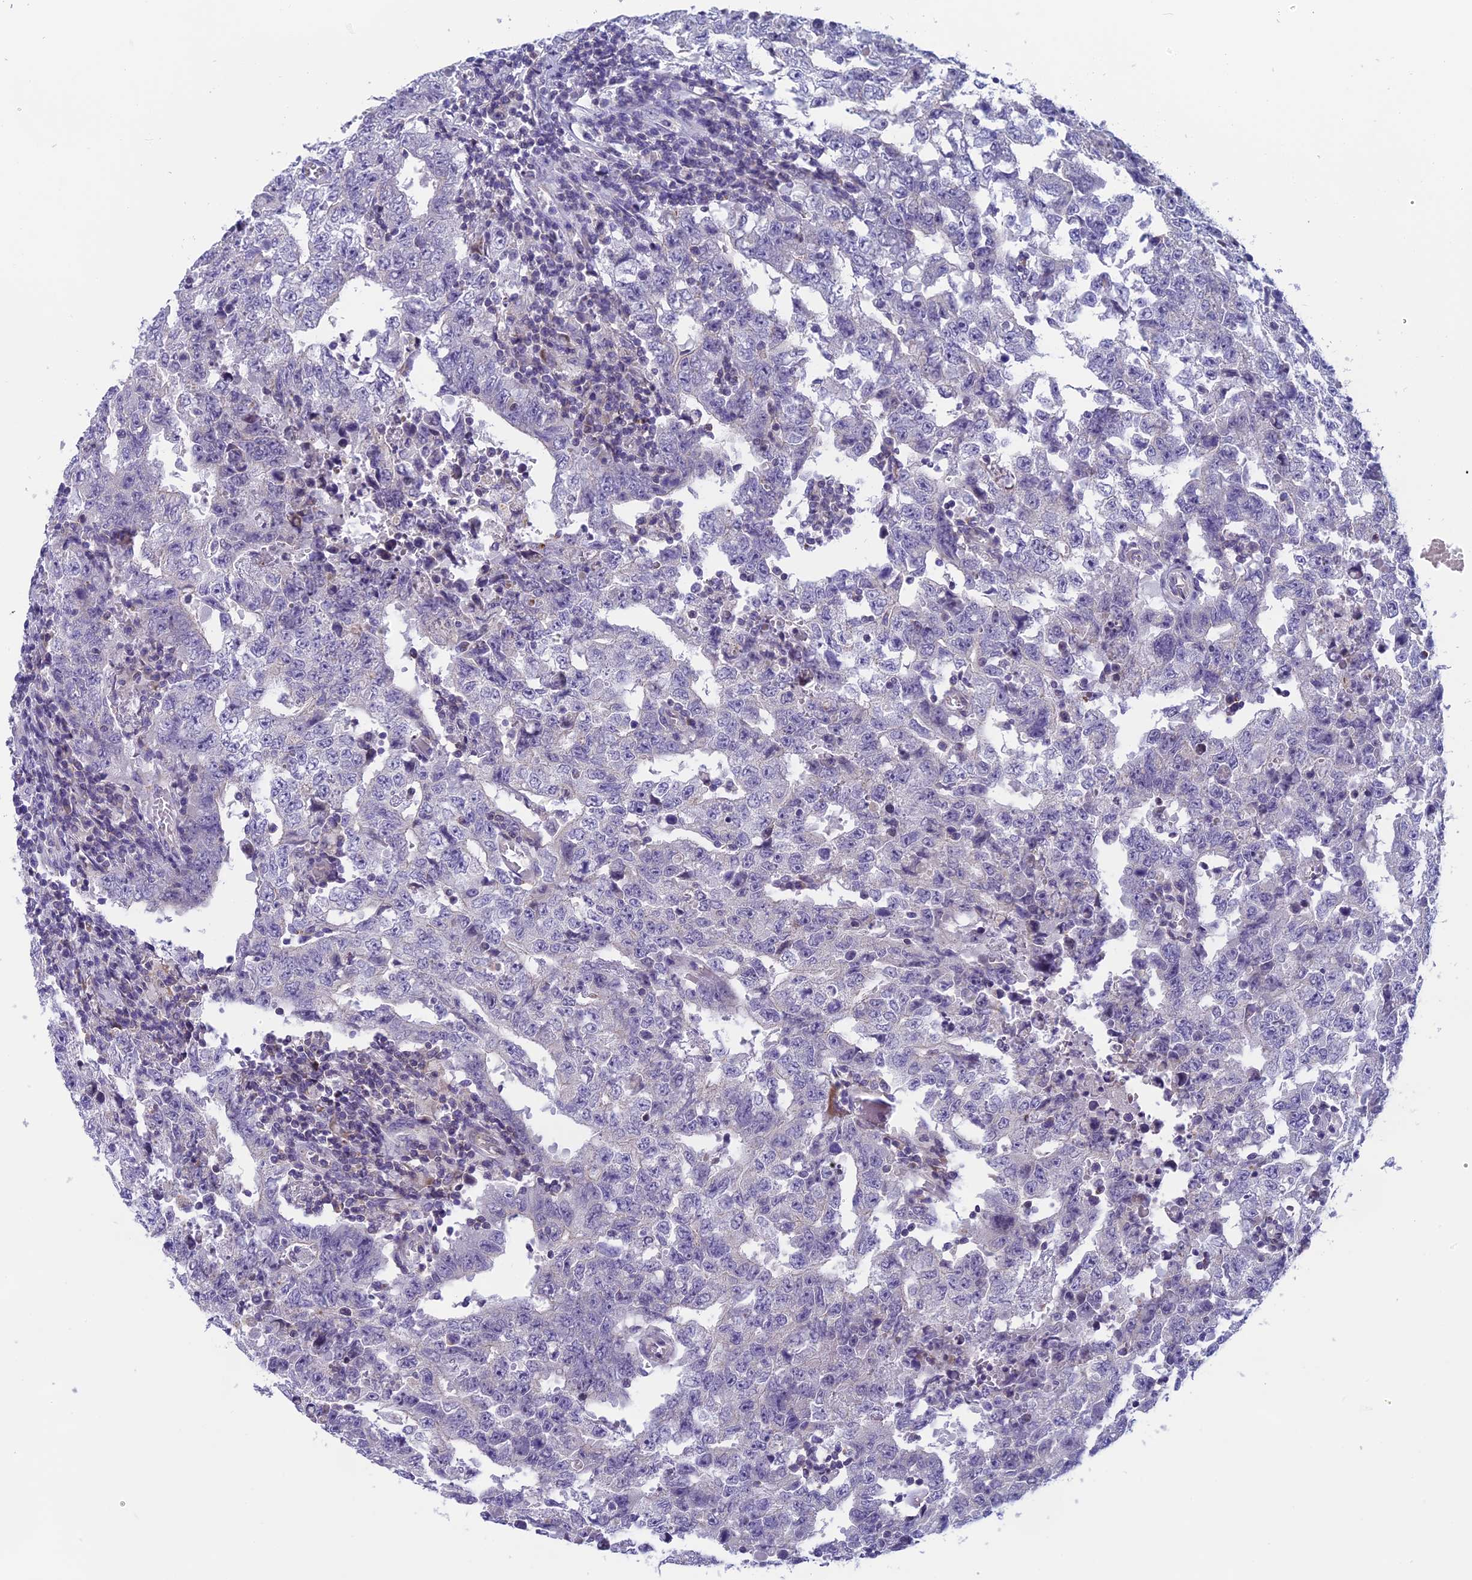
{"staining": {"intensity": "negative", "quantity": "none", "location": "none"}, "tissue": "testis cancer", "cell_type": "Tumor cells", "image_type": "cancer", "snomed": [{"axis": "morphology", "description": "Carcinoma, Embryonal, NOS"}, {"axis": "topography", "description": "Testis"}], "caption": "Testis cancer stained for a protein using immunohistochemistry (IHC) demonstrates no positivity tumor cells.", "gene": "ARHGEF37", "patient": {"sex": "male", "age": 26}}